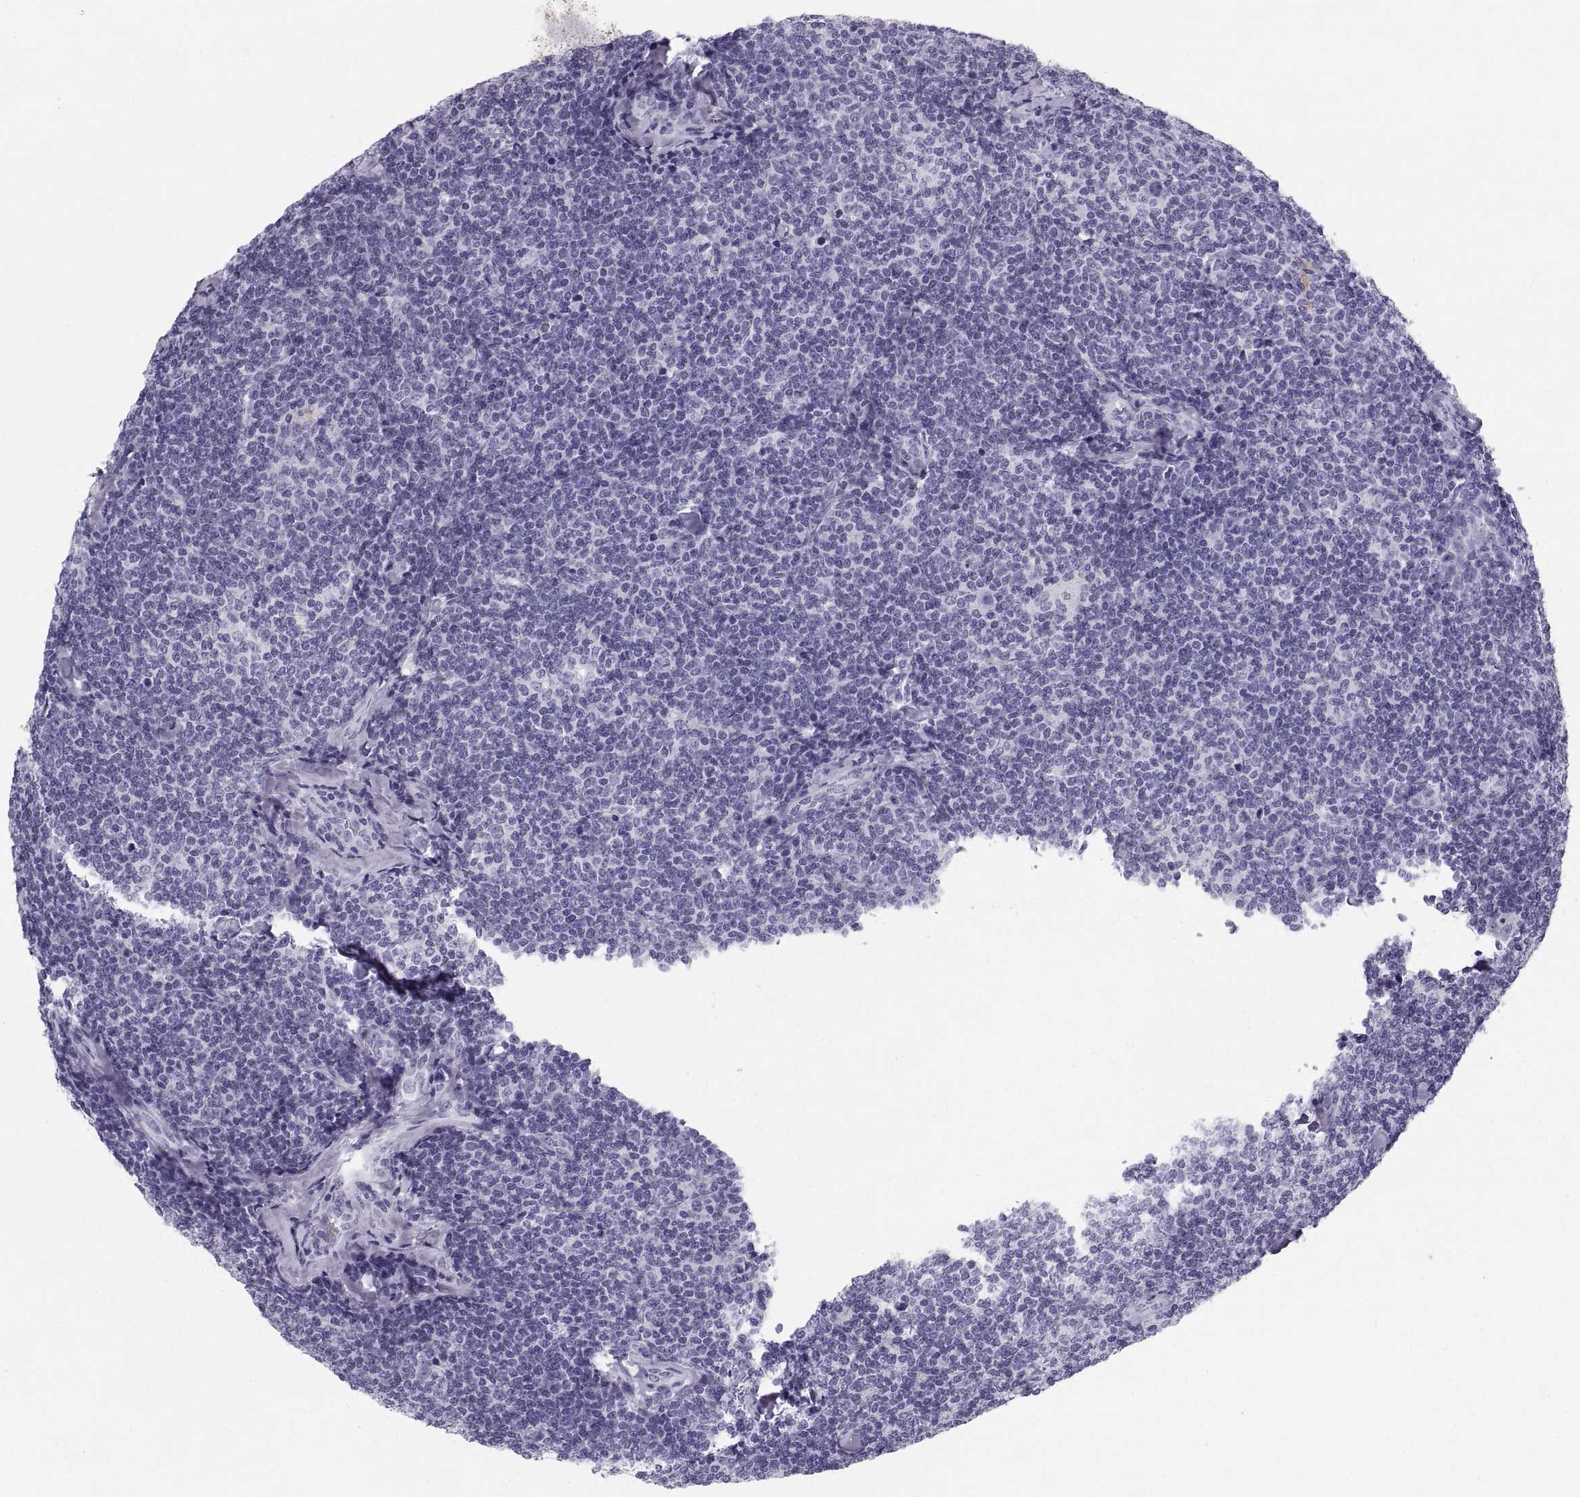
{"staining": {"intensity": "negative", "quantity": "none", "location": "none"}, "tissue": "lymphoma", "cell_type": "Tumor cells", "image_type": "cancer", "snomed": [{"axis": "morphology", "description": "Malignant lymphoma, non-Hodgkin's type, Low grade"}, {"axis": "topography", "description": "Lymph node"}], "caption": "Tumor cells are negative for brown protein staining in malignant lymphoma, non-Hodgkin's type (low-grade).", "gene": "SLC22A6", "patient": {"sex": "female", "age": 56}}